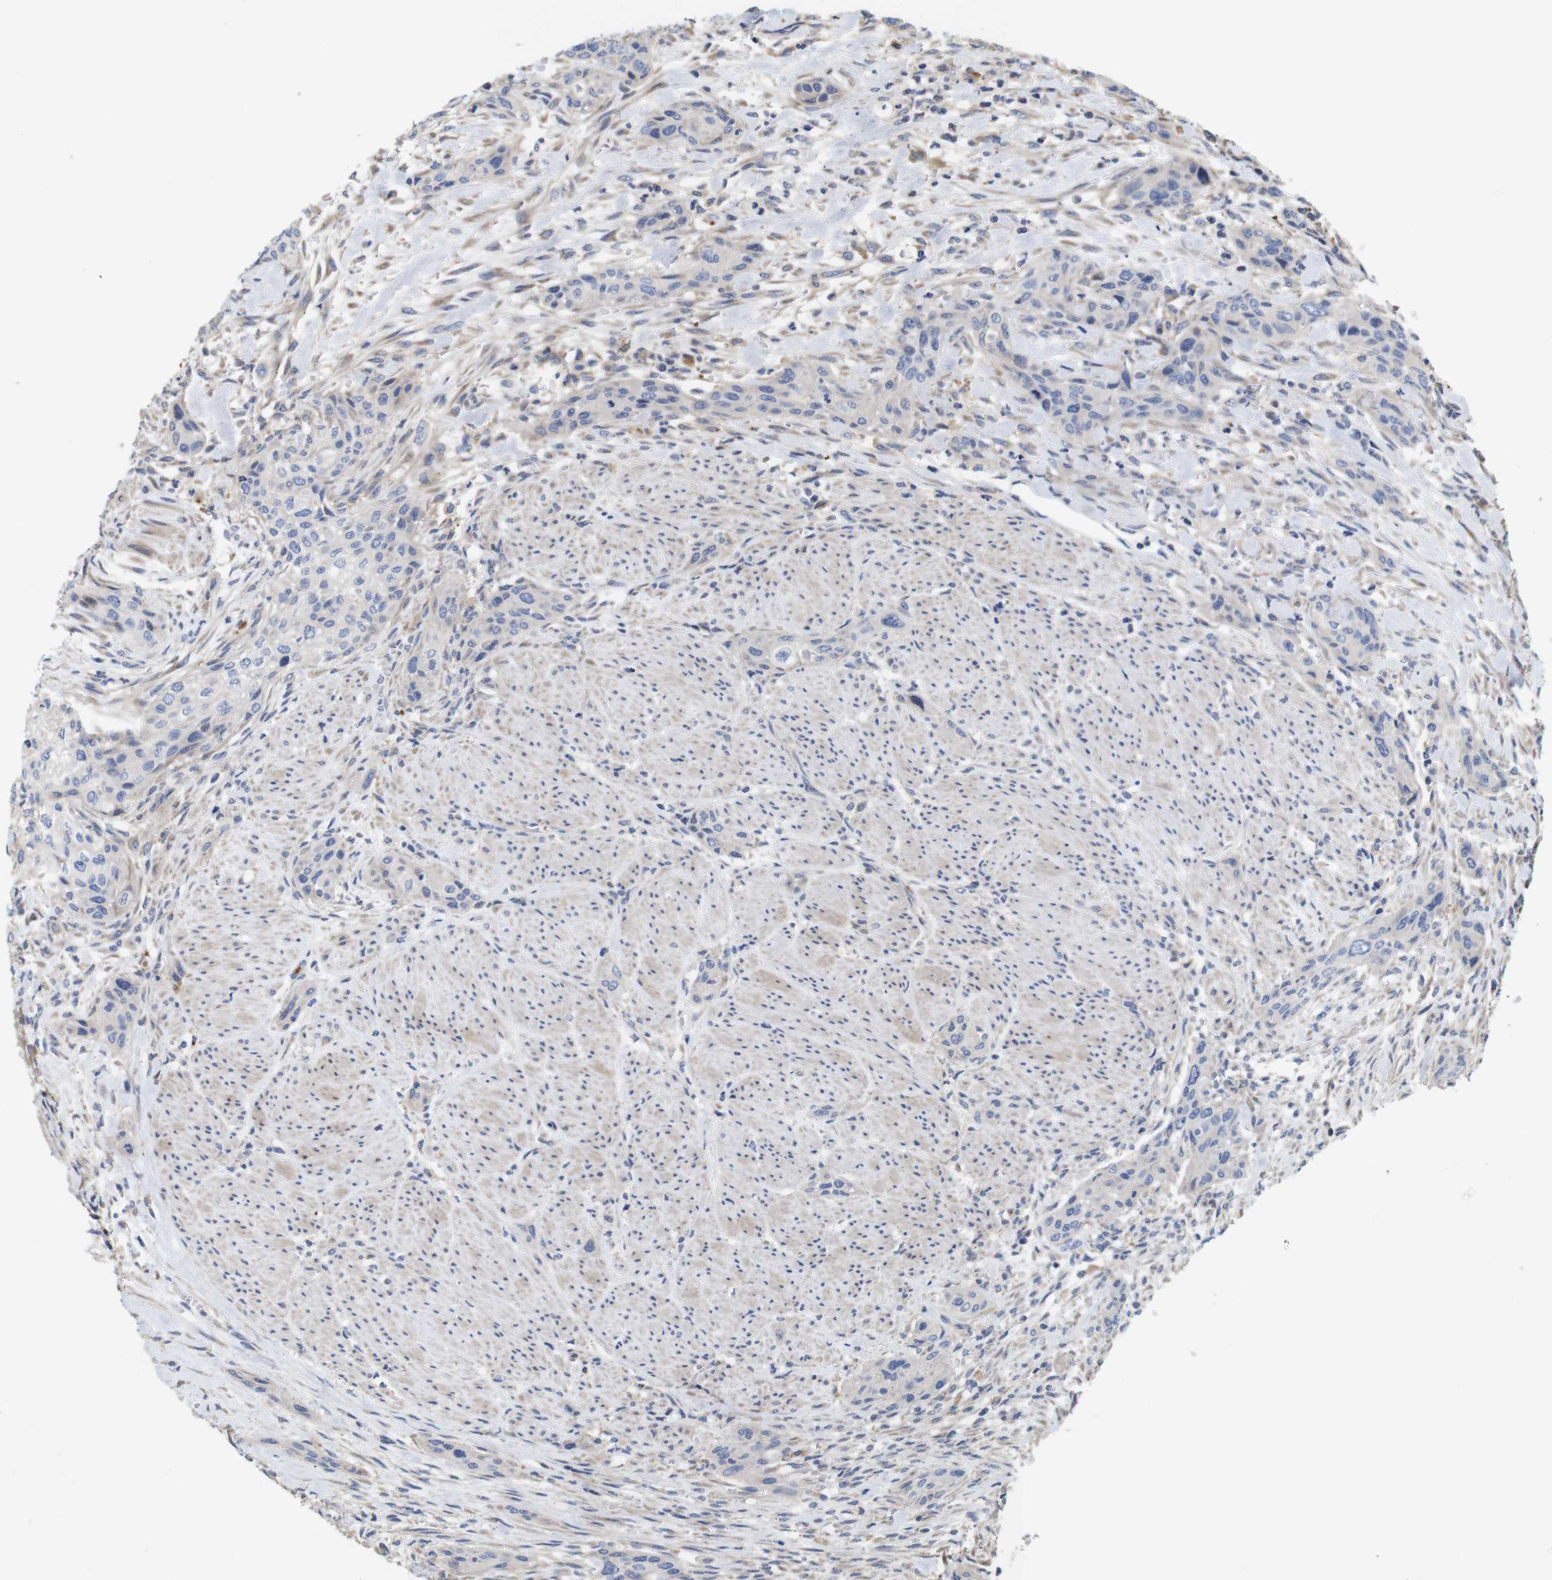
{"staining": {"intensity": "negative", "quantity": "none", "location": "none"}, "tissue": "urothelial cancer", "cell_type": "Tumor cells", "image_type": "cancer", "snomed": [{"axis": "morphology", "description": "Urothelial carcinoma, High grade"}, {"axis": "topography", "description": "Urinary bladder"}], "caption": "High-grade urothelial carcinoma was stained to show a protein in brown. There is no significant positivity in tumor cells.", "gene": "SPRY3", "patient": {"sex": "male", "age": 35}}